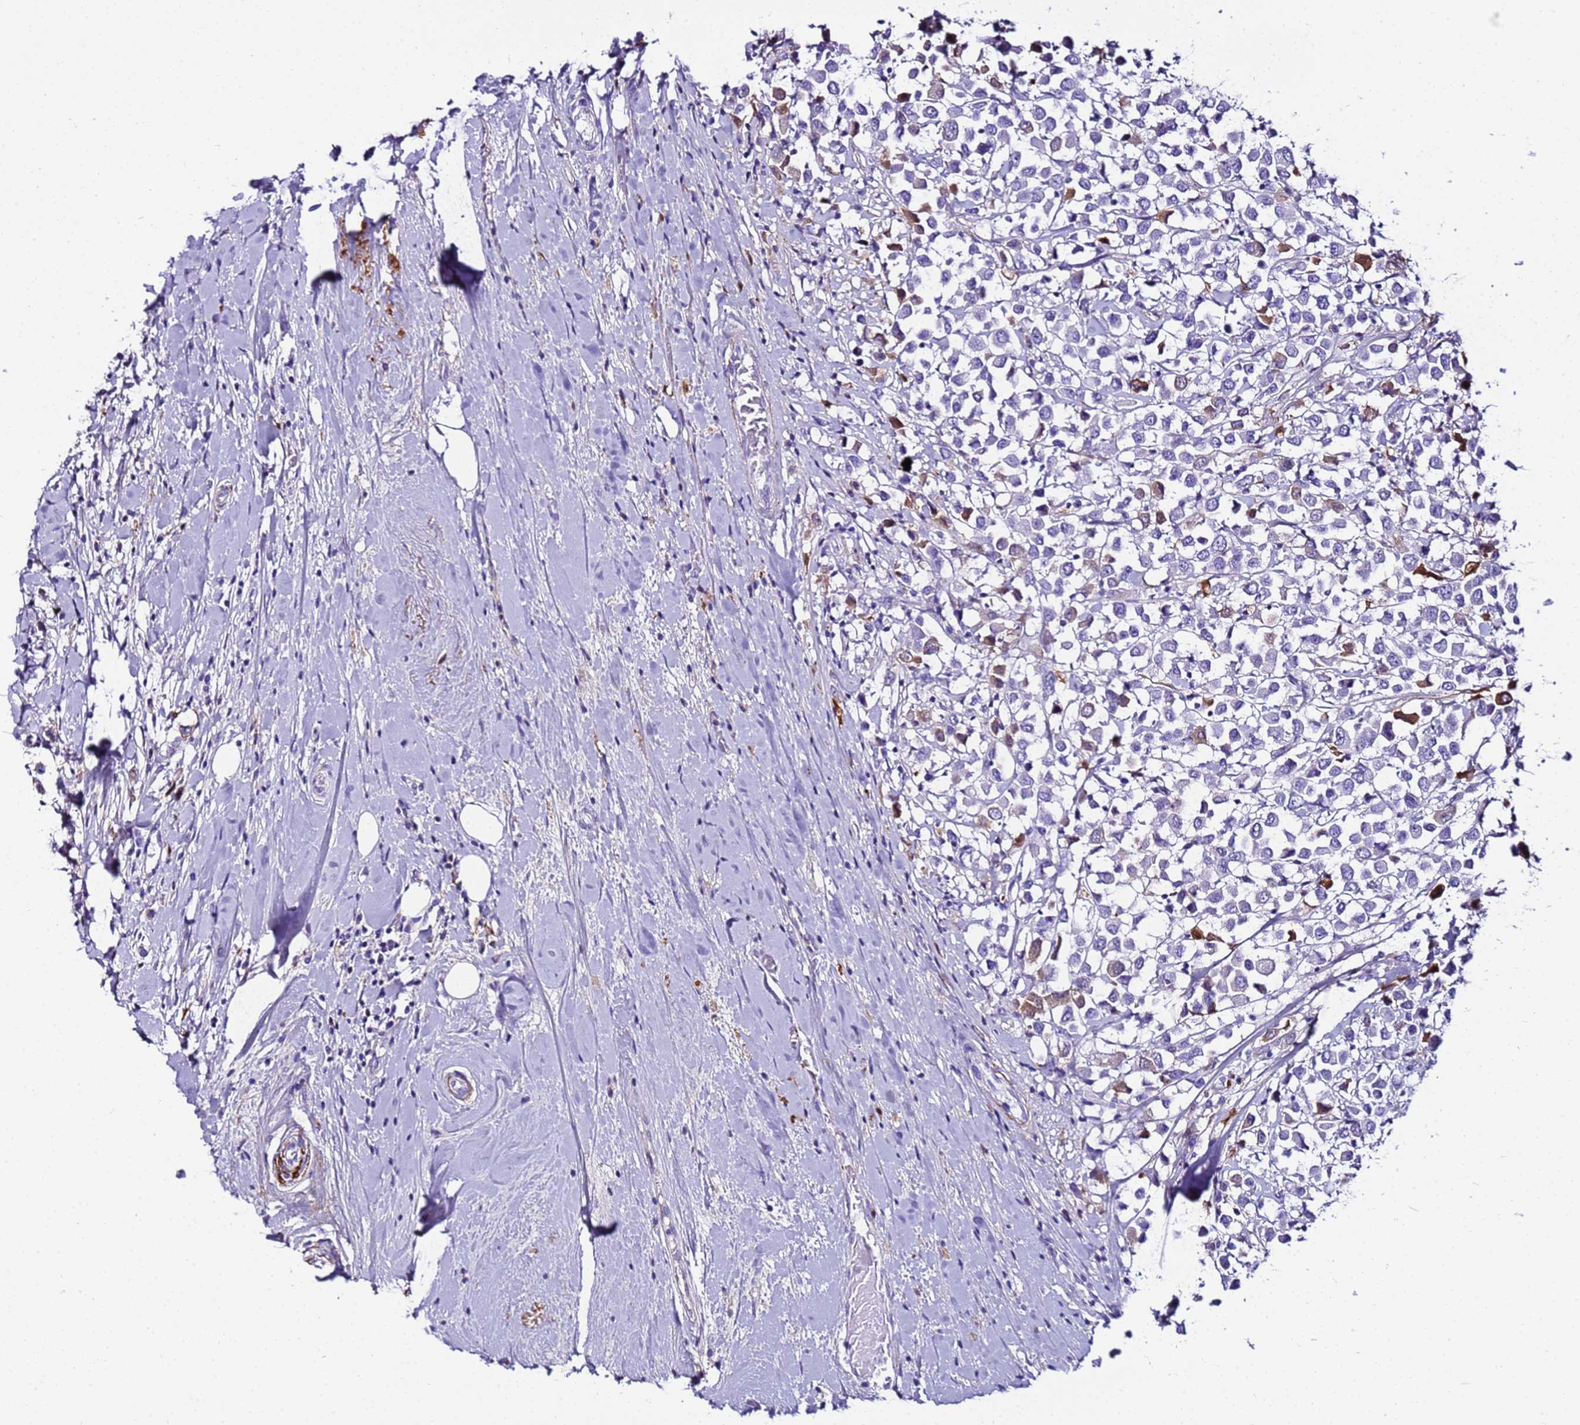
{"staining": {"intensity": "negative", "quantity": "none", "location": "none"}, "tissue": "breast cancer", "cell_type": "Tumor cells", "image_type": "cancer", "snomed": [{"axis": "morphology", "description": "Duct carcinoma"}, {"axis": "topography", "description": "Breast"}], "caption": "Immunohistochemical staining of human breast intraductal carcinoma reveals no significant staining in tumor cells. (DAB (3,3'-diaminobenzidine) IHC visualized using brightfield microscopy, high magnification).", "gene": "CFHR2", "patient": {"sex": "female", "age": 61}}